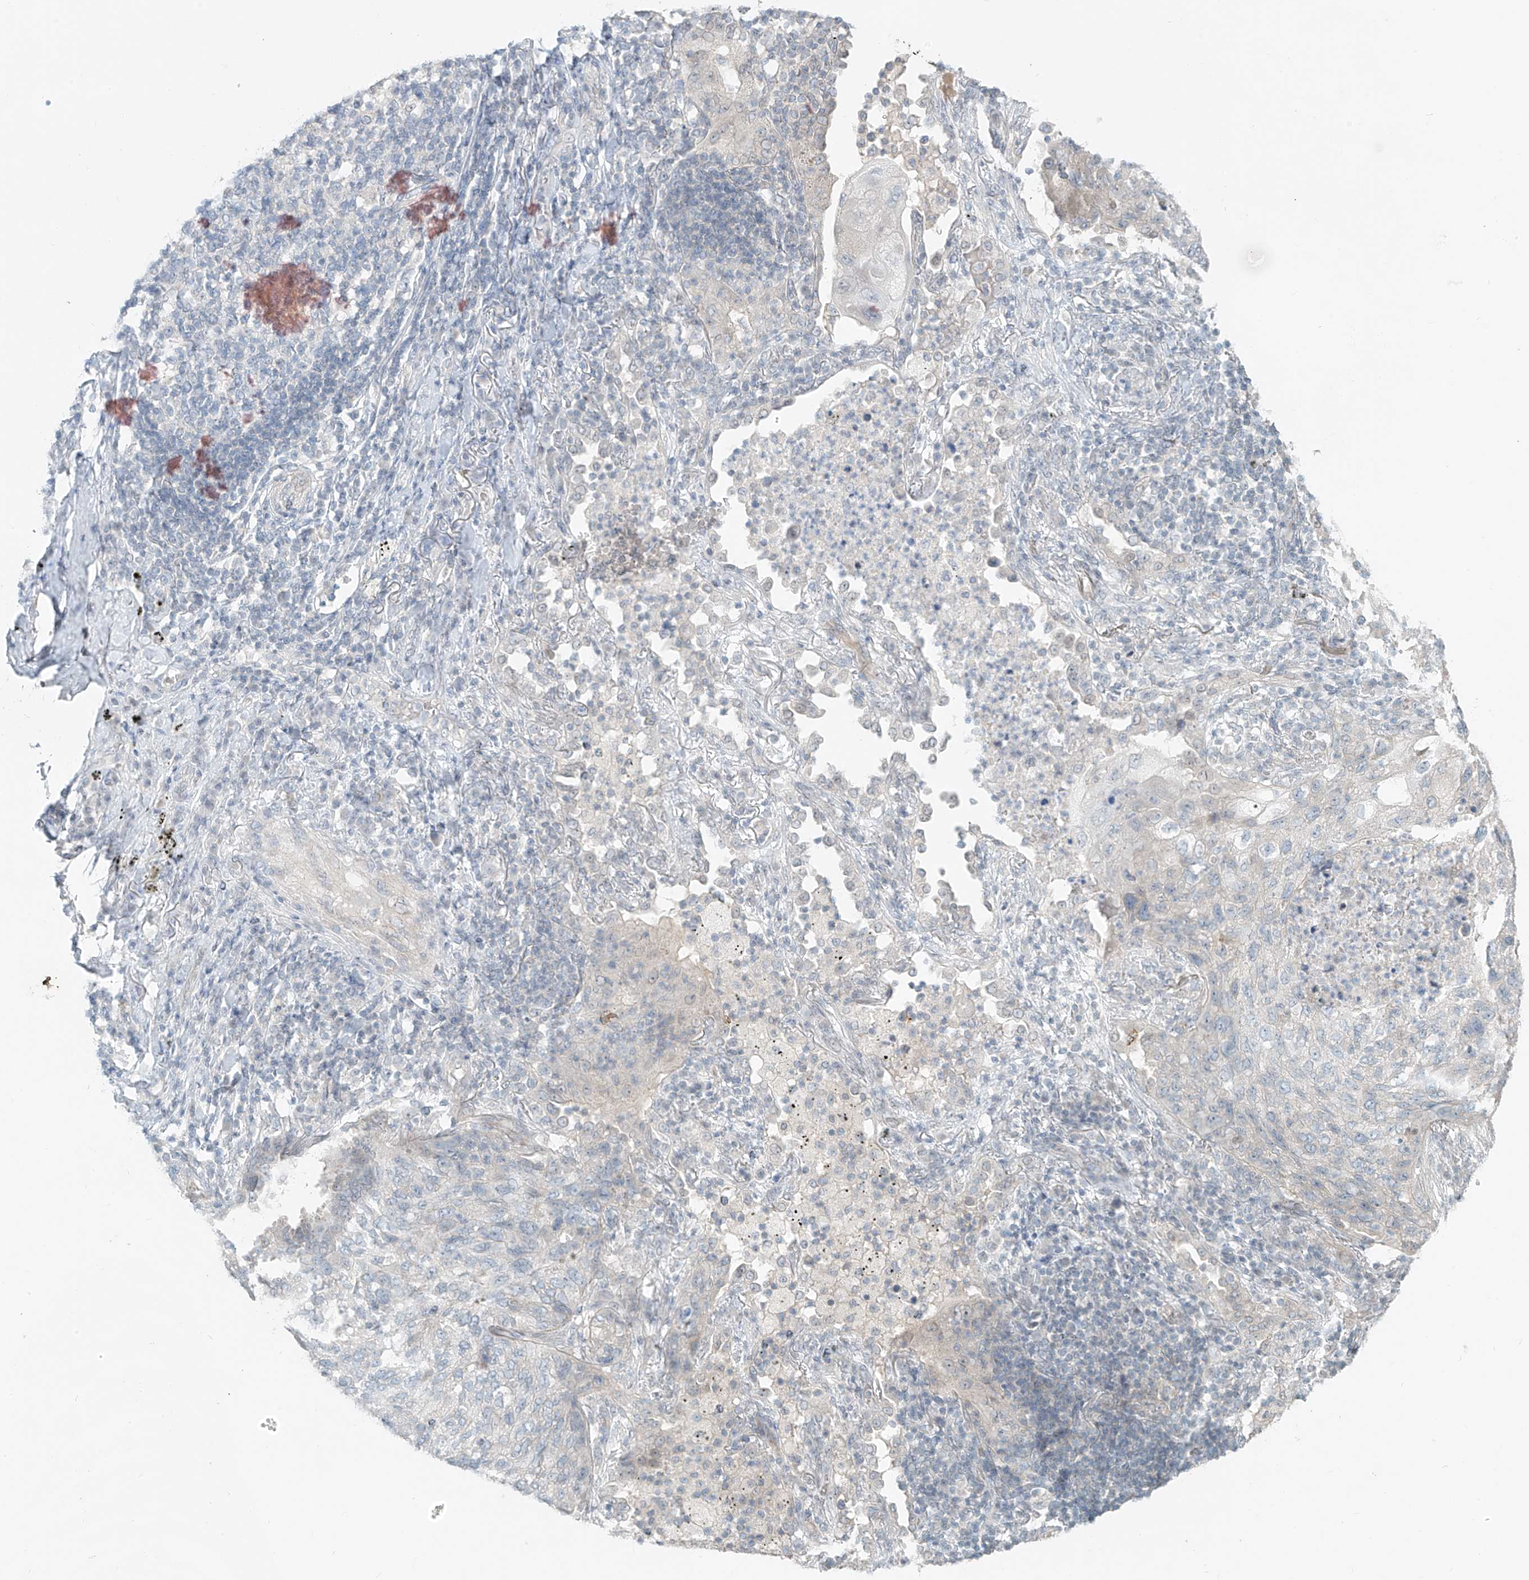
{"staining": {"intensity": "negative", "quantity": "none", "location": "none"}, "tissue": "lung cancer", "cell_type": "Tumor cells", "image_type": "cancer", "snomed": [{"axis": "morphology", "description": "Squamous cell carcinoma, NOS"}, {"axis": "topography", "description": "Lung"}], "caption": "Immunohistochemistry micrograph of neoplastic tissue: lung cancer stained with DAB reveals no significant protein staining in tumor cells.", "gene": "OSBPL7", "patient": {"sex": "female", "age": 63}}